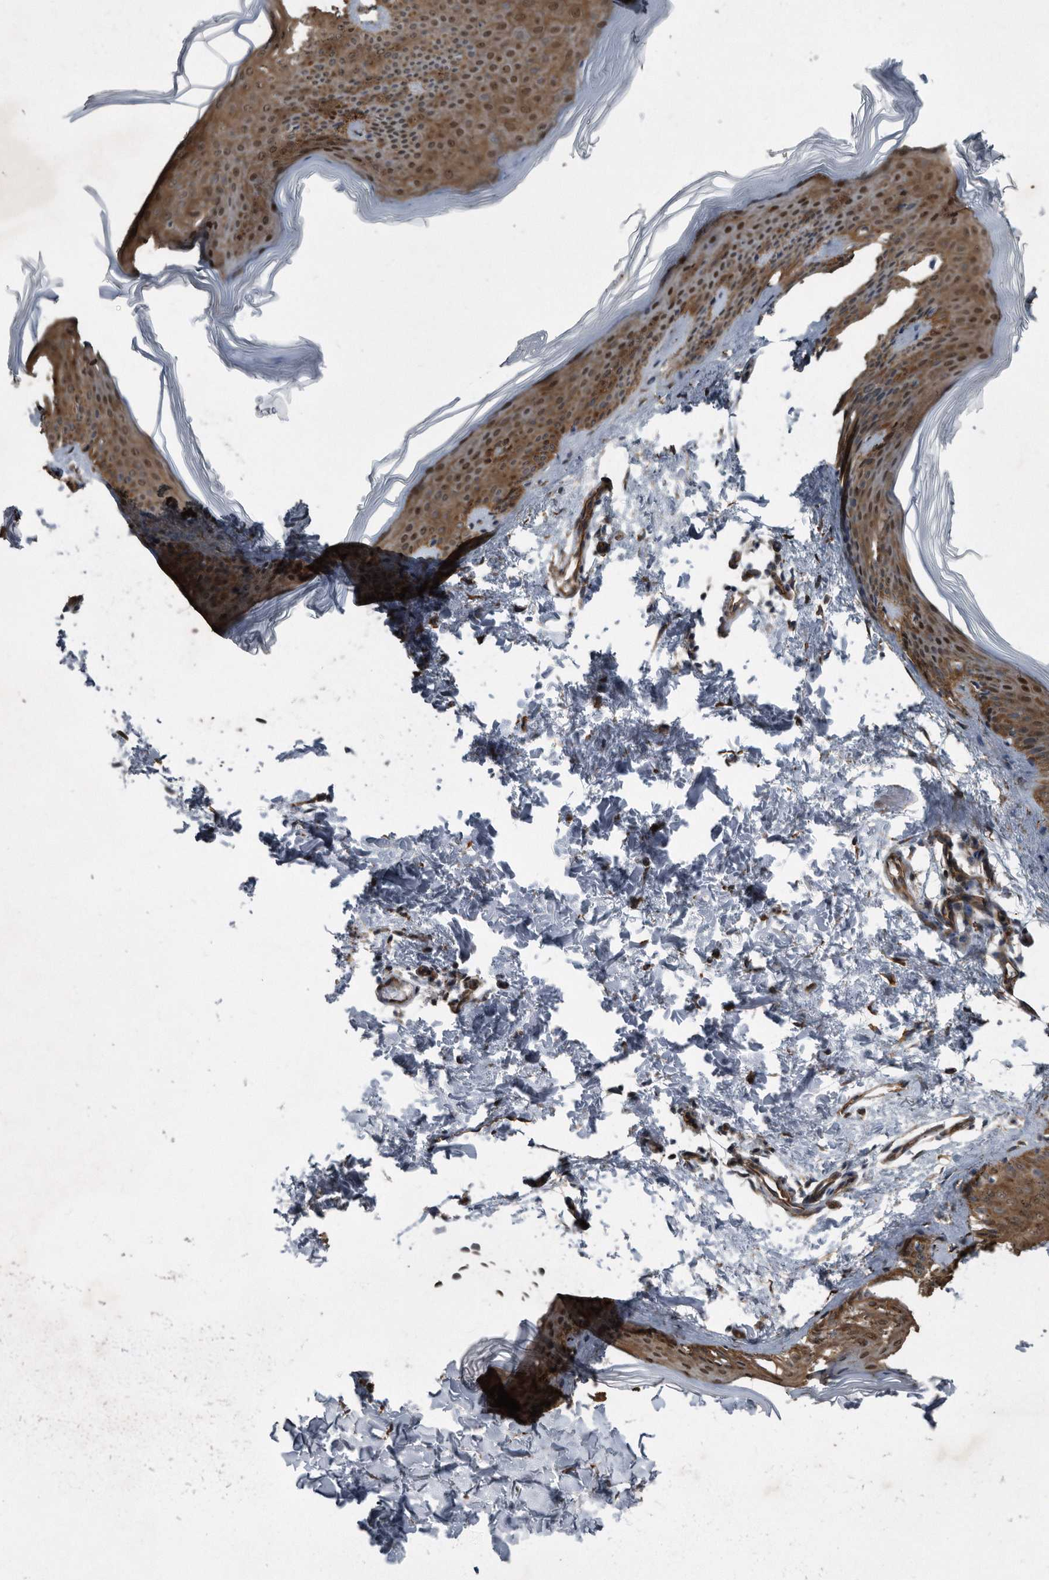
{"staining": {"intensity": "weak", "quantity": ">75%", "location": "cytoplasmic/membranous"}, "tissue": "skin", "cell_type": "Fibroblasts", "image_type": "normal", "snomed": [{"axis": "morphology", "description": "Normal tissue, NOS"}, {"axis": "topography", "description": "Skin"}], "caption": "Fibroblasts reveal weak cytoplasmic/membranous expression in approximately >75% of cells in normal skin.", "gene": "ARMCX1", "patient": {"sex": "female", "age": 27}}